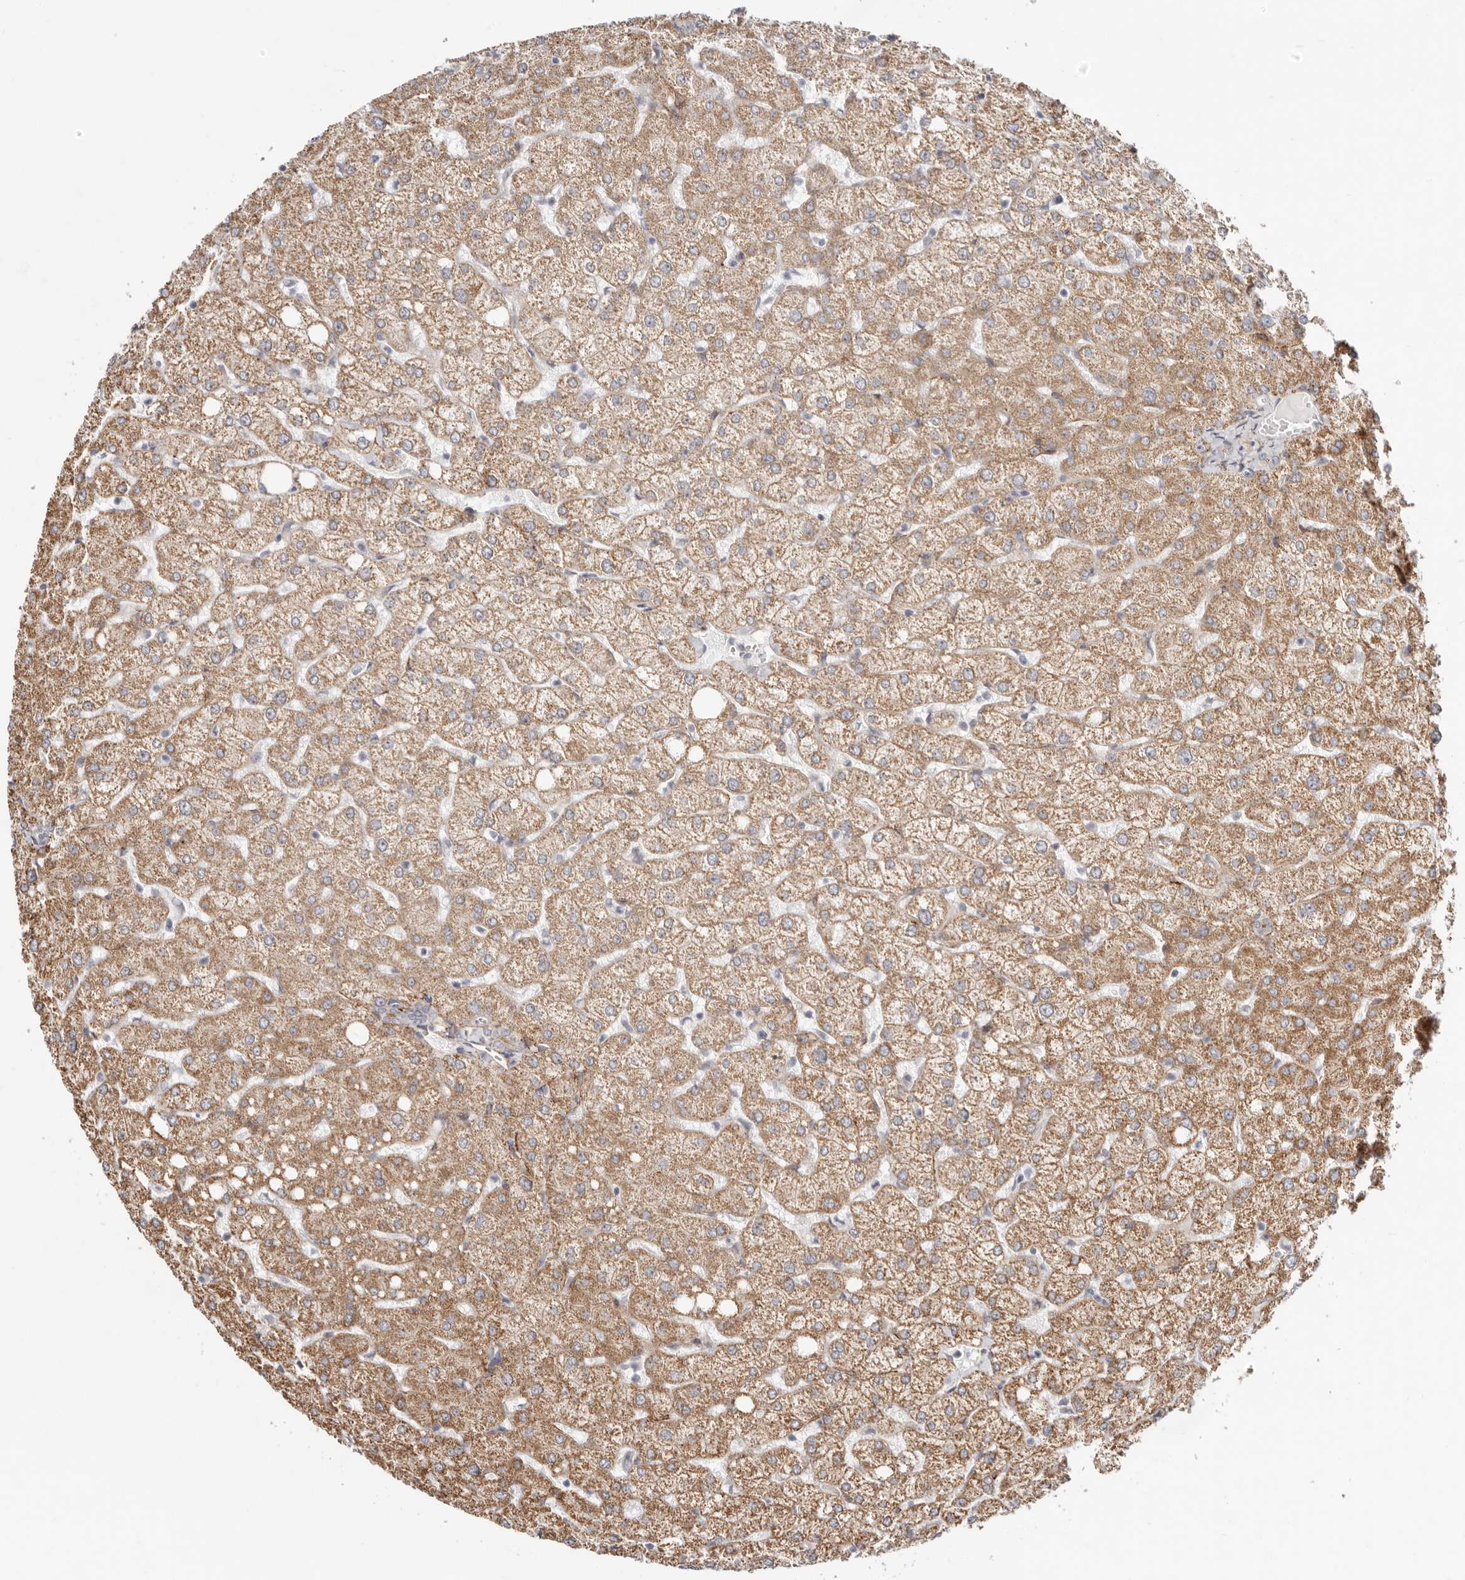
{"staining": {"intensity": "negative", "quantity": "none", "location": "none"}, "tissue": "liver", "cell_type": "Cholangiocytes", "image_type": "normal", "snomed": [{"axis": "morphology", "description": "Normal tissue, NOS"}, {"axis": "topography", "description": "Liver"}], "caption": "Unremarkable liver was stained to show a protein in brown. There is no significant staining in cholangiocytes. (DAB IHC with hematoxylin counter stain).", "gene": "SZT2", "patient": {"sex": "female", "age": 54}}